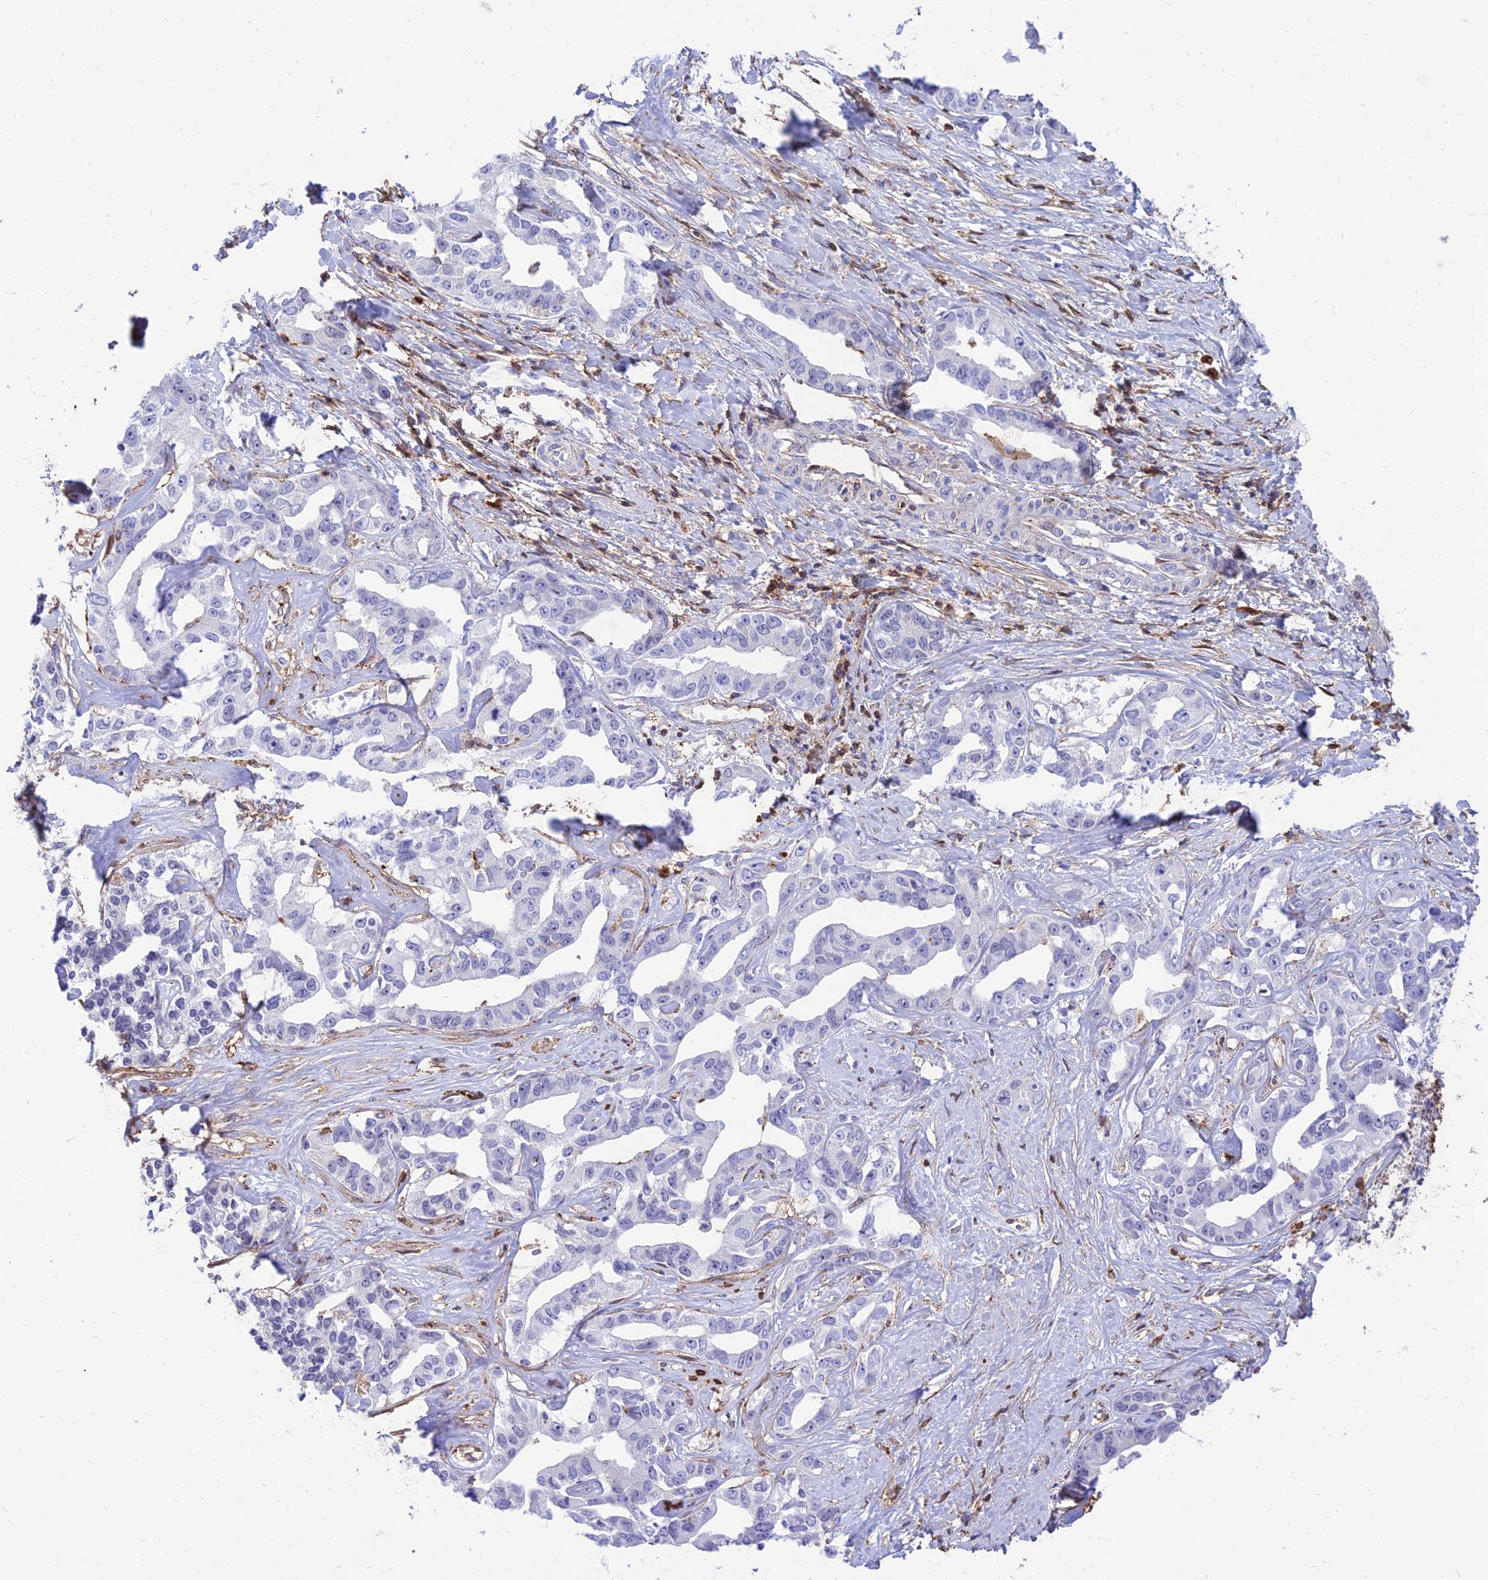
{"staining": {"intensity": "negative", "quantity": "none", "location": "none"}, "tissue": "liver cancer", "cell_type": "Tumor cells", "image_type": "cancer", "snomed": [{"axis": "morphology", "description": "Cholangiocarcinoma"}, {"axis": "topography", "description": "Liver"}], "caption": "Immunohistochemistry (IHC) of human liver cancer (cholangiocarcinoma) displays no expression in tumor cells.", "gene": "SREK1IP1", "patient": {"sex": "male", "age": 59}}